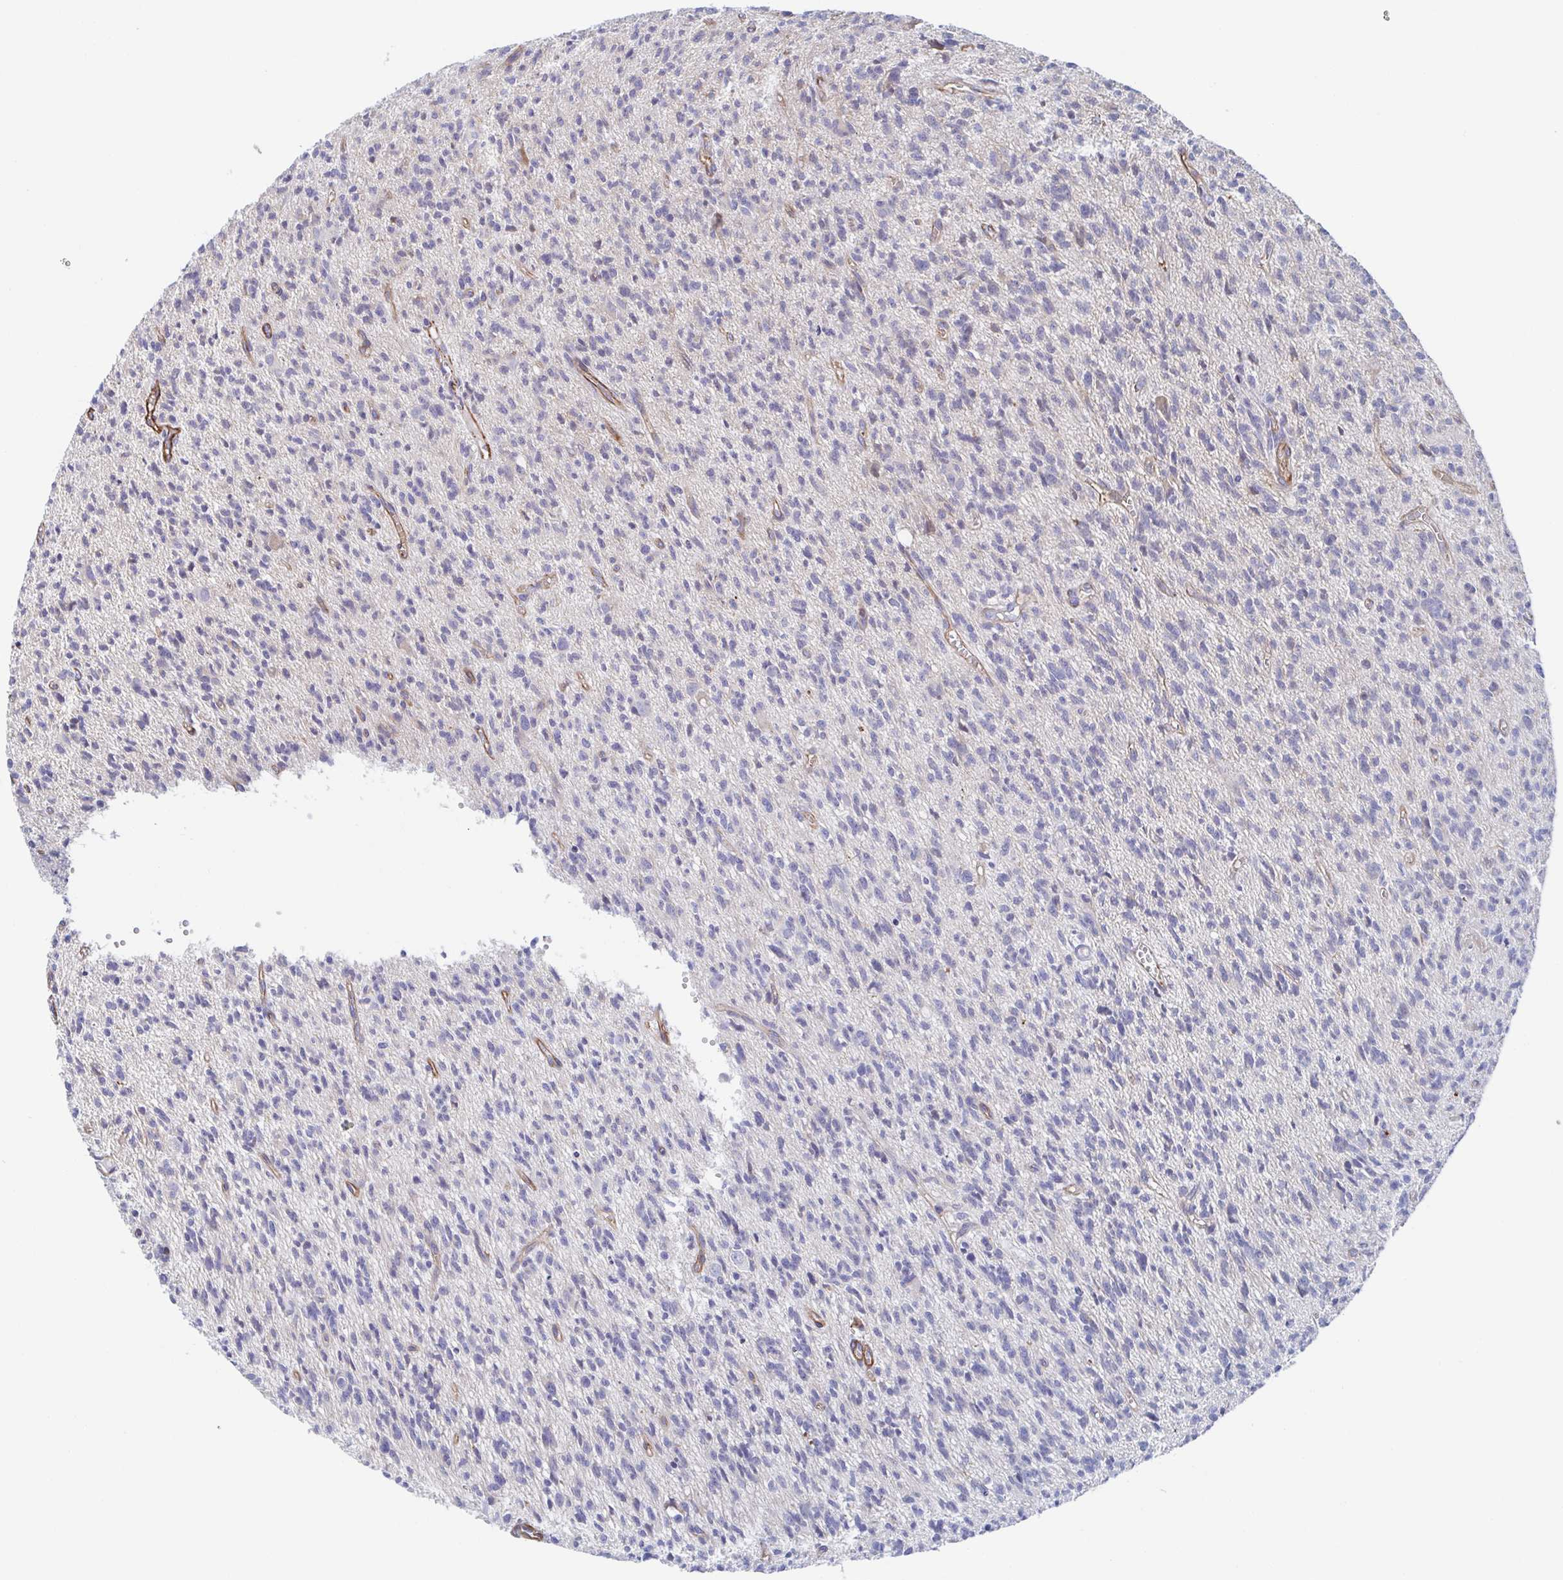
{"staining": {"intensity": "negative", "quantity": "none", "location": "none"}, "tissue": "glioma", "cell_type": "Tumor cells", "image_type": "cancer", "snomed": [{"axis": "morphology", "description": "Glioma, malignant, Low grade"}, {"axis": "topography", "description": "Brain"}], "caption": "This is an immunohistochemistry image of glioma. There is no expression in tumor cells.", "gene": "KLC3", "patient": {"sex": "male", "age": 64}}